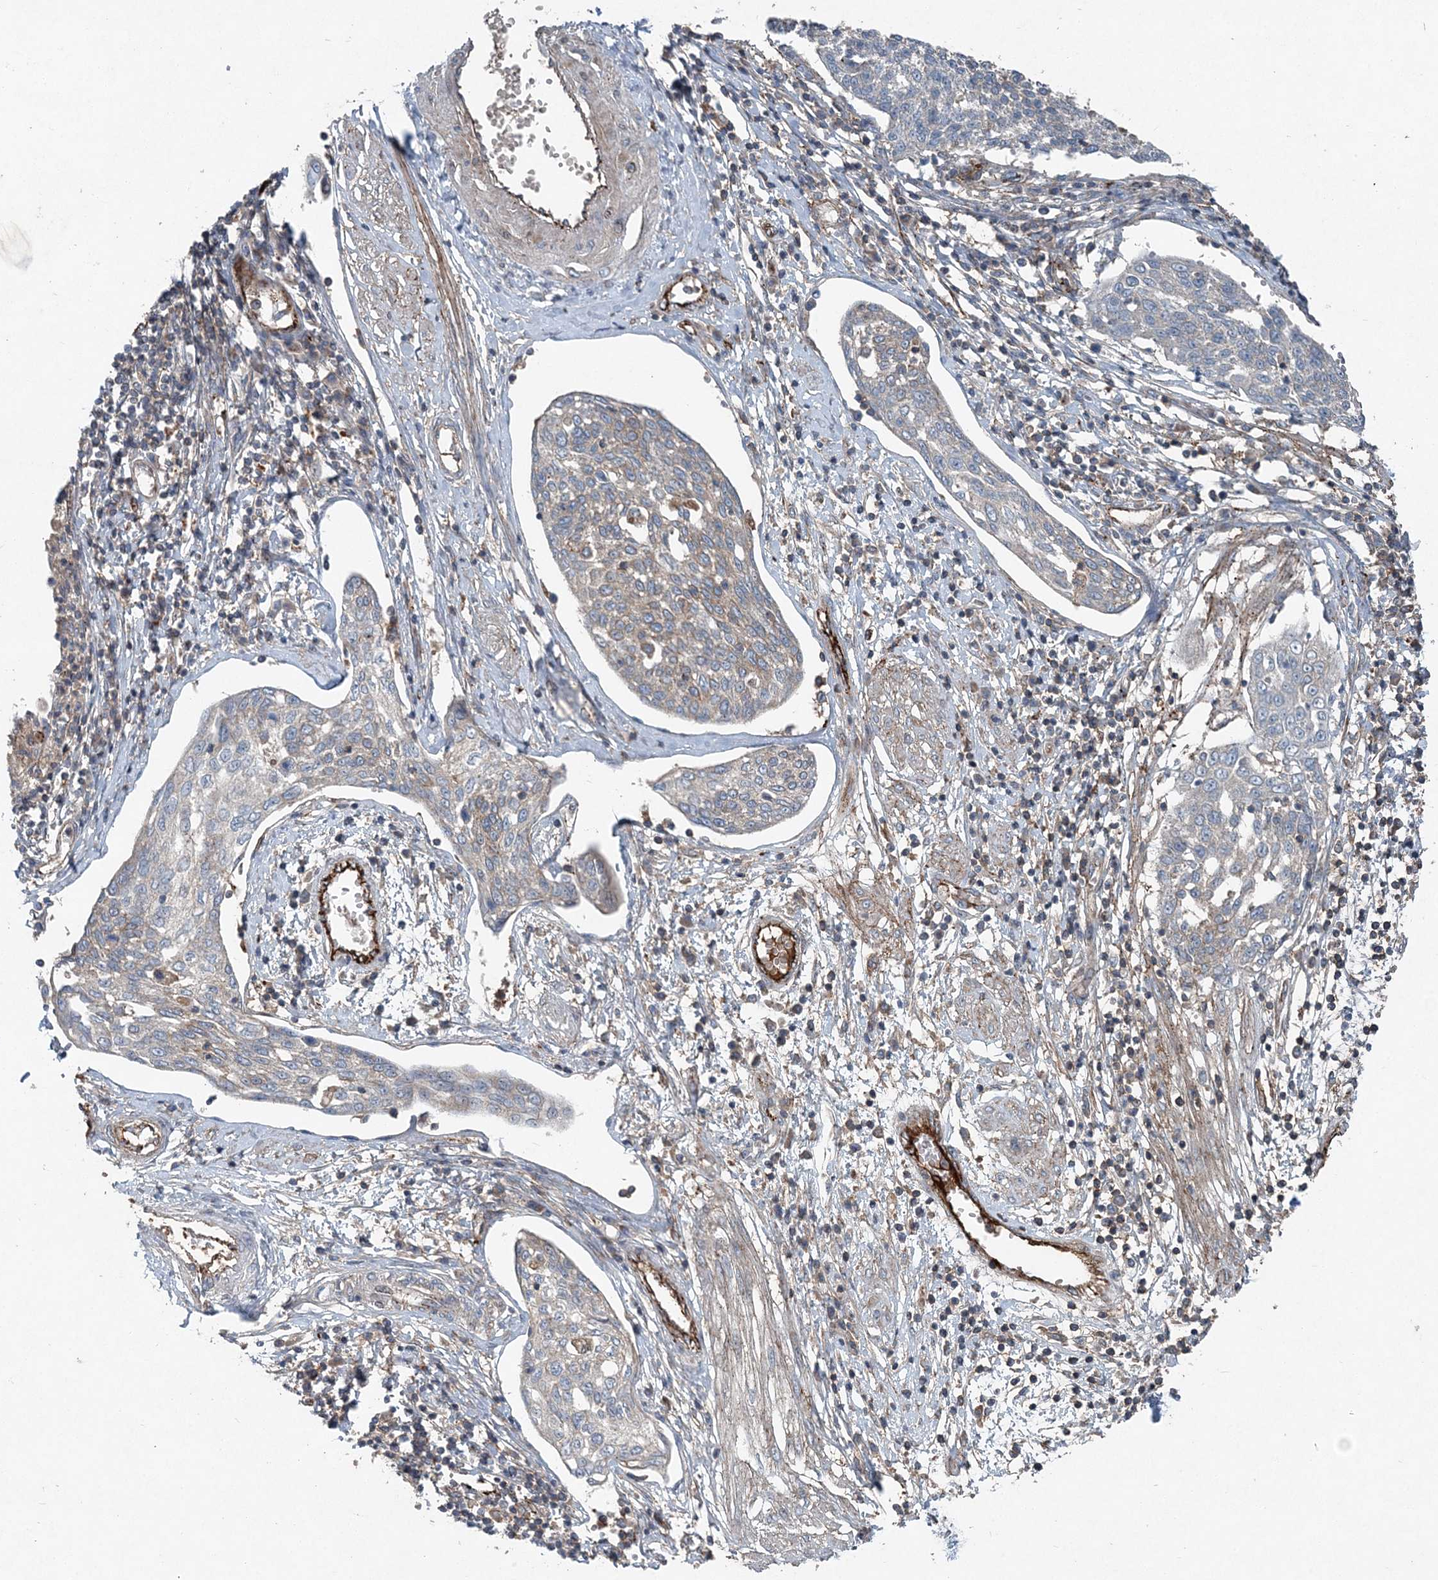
{"staining": {"intensity": "negative", "quantity": "none", "location": "none"}, "tissue": "cervical cancer", "cell_type": "Tumor cells", "image_type": "cancer", "snomed": [{"axis": "morphology", "description": "Squamous cell carcinoma, NOS"}, {"axis": "topography", "description": "Cervix"}], "caption": "DAB (3,3'-diaminobenzidine) immunohistochemical staining of human squamous cell carcinoma (cervical) reveals no significant staining in tumor cells. (DAB IHC with hematoxylin counter stain).", "gene": "ABHD14B", "patient": {"sex": "female", "age": 34}}